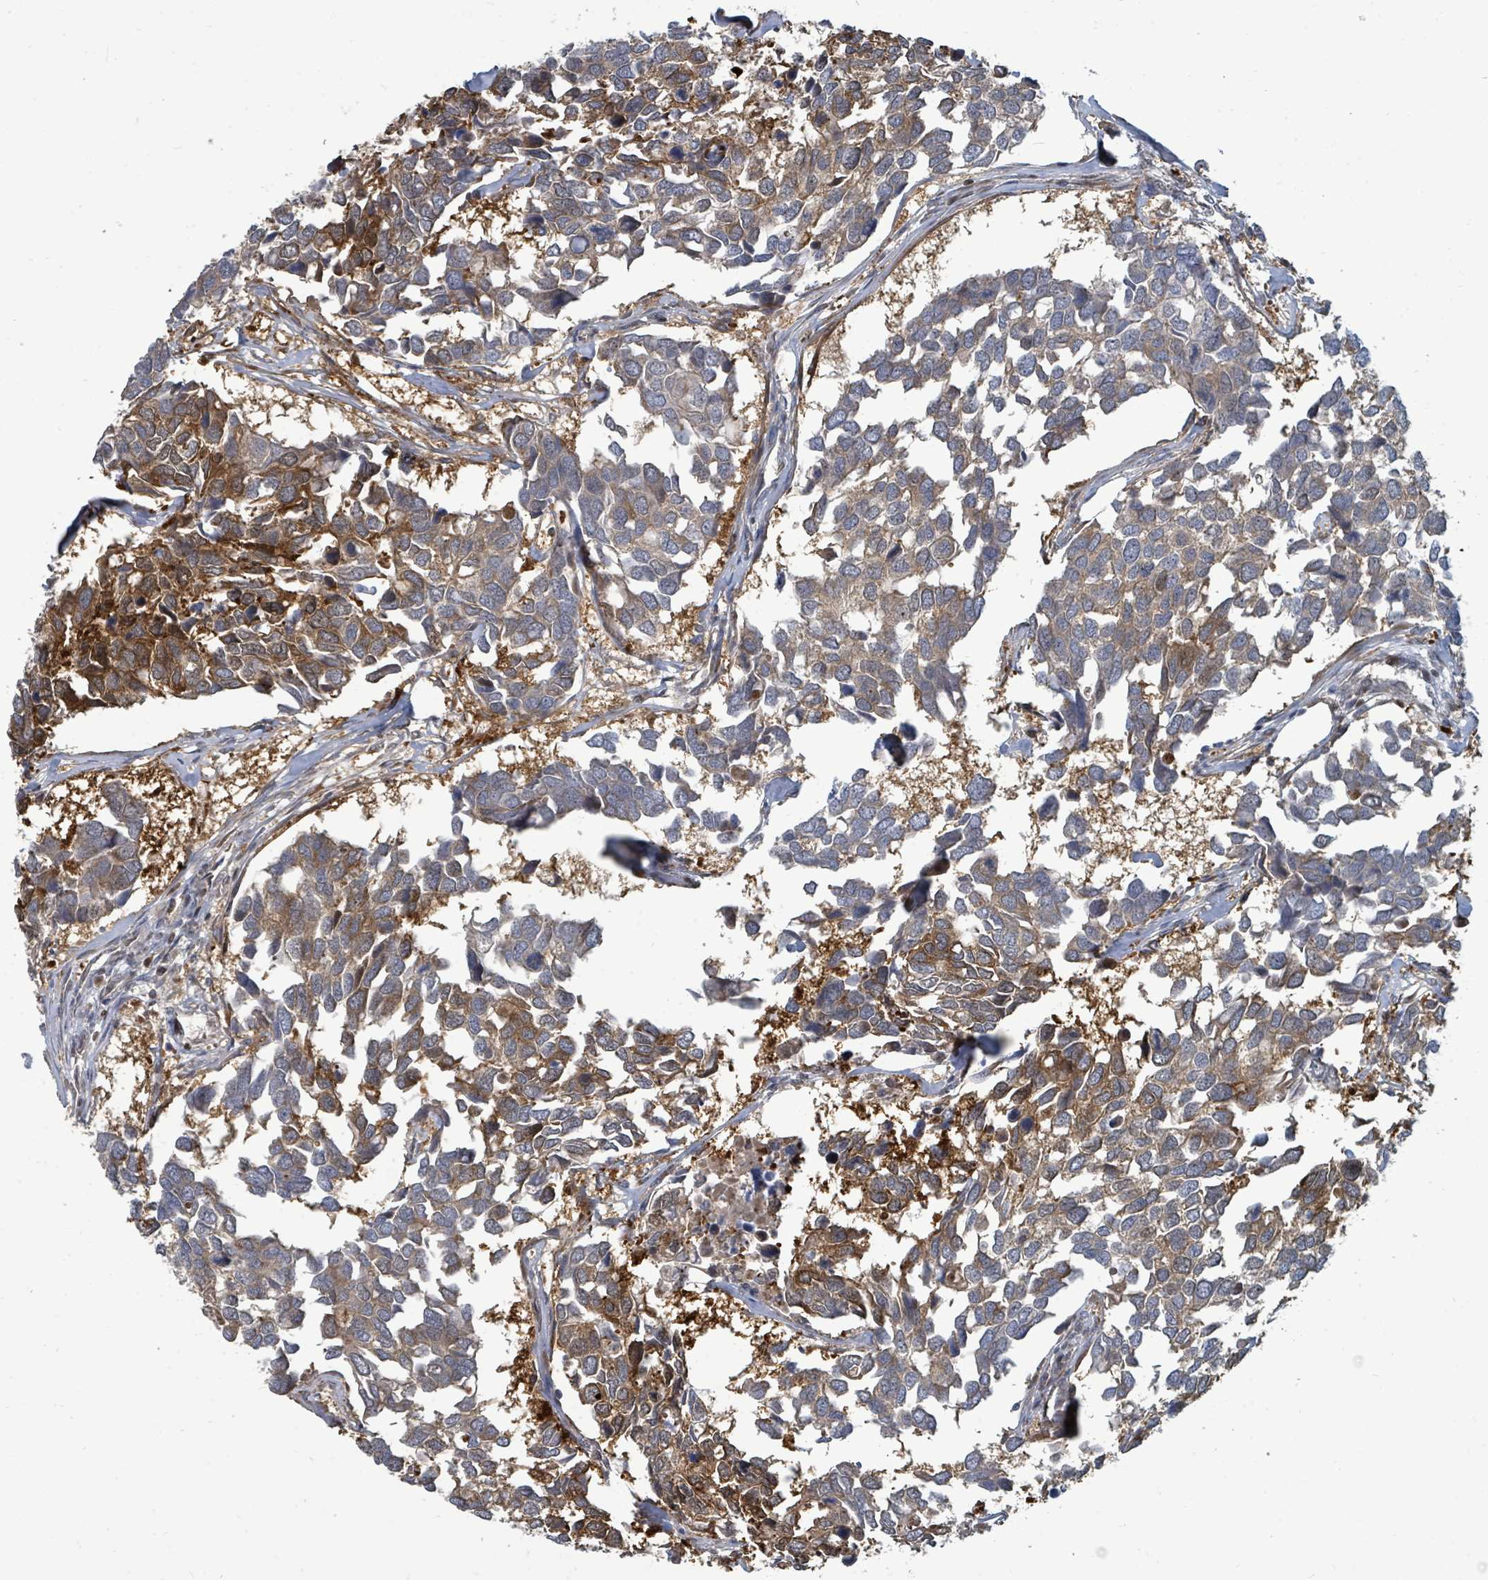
{"staining": {"intensity": "moderate", "quantity": "25%-75%", "location": "cytoplasmic/membranous"}, "tissue": "breast cancer", "cell_type": "Tumor cells", "image_type": "cancer", "snomed": [{"axis": "morphology", "description": "Duct carcinoma"}, {"axis": "topography", "description": "Breast"}], "caption": "IHC (DAB) staining of breast cancer (invasive ductal carcinoma) exhibits moderate cytoplasmic/membranous protein positivity in approximately 25%-75% of tumor cells.", "gene": "TRDMT1", "patient": {"sex": "female", "age": 83}}